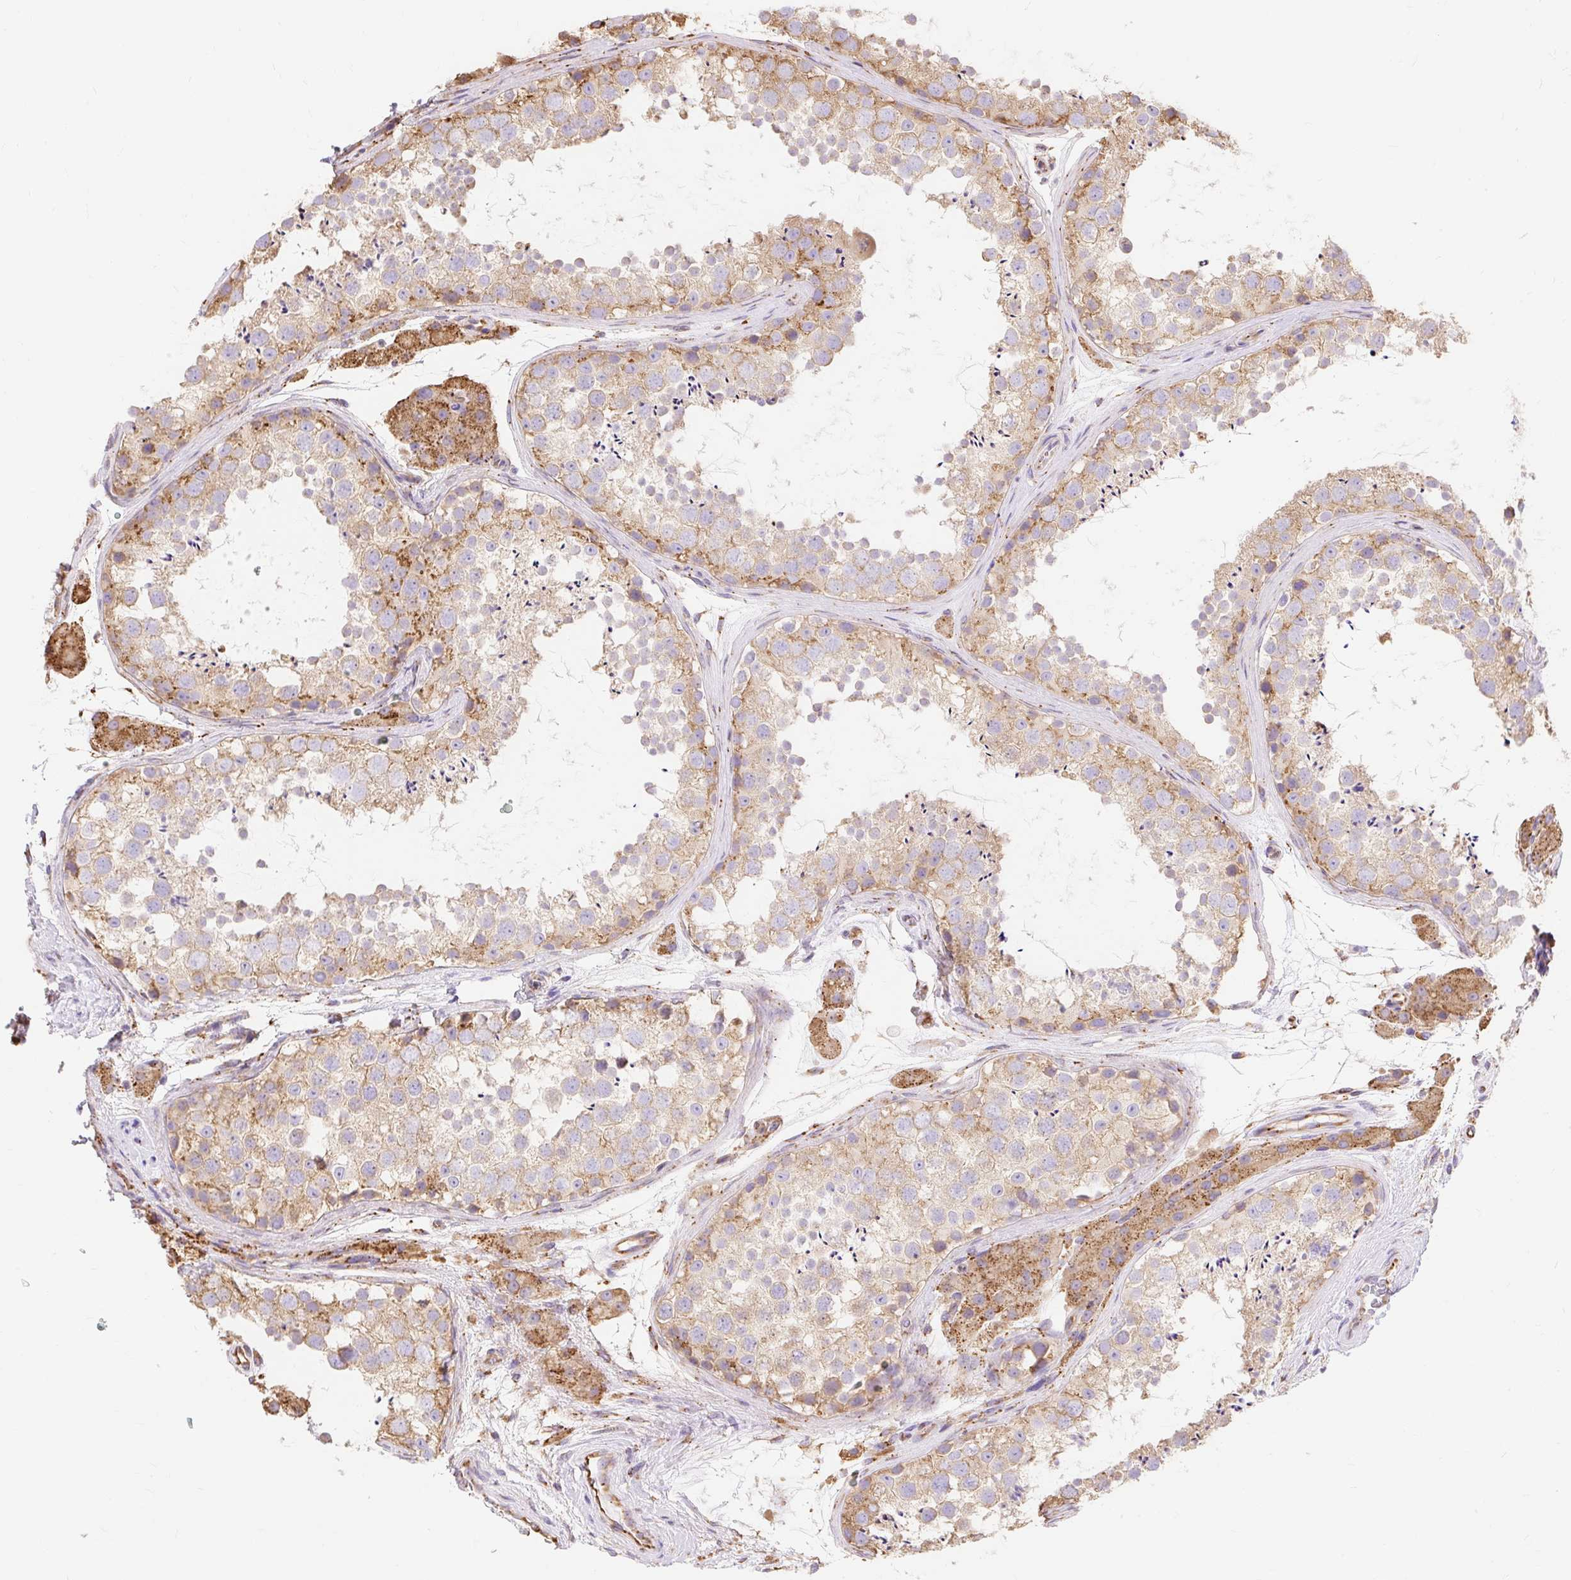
{"staining": {"intensity": "moderate", "quantity": ">75%", "location": "cytoplasmic/membranous"}, "tissue": "testis", "cell_type": "Cells in seminiferous ducts", "image_type": "normal", "snomed": [{"axis": "morphology", "description": "Normal tissue, NOS"}, {"axis": "topography", "description": "Testis"}], "caption": "The micrograph displays a brown stain indicating the presence of a protein in the cytoplasmic/membranous of cells in seminiferous ducts in testis. The protein of interest is shown in brown color, while the nuclei are stained blue.", "gene": "ENSG00000260836", "patient": {"sex": "male", "age": 41}}